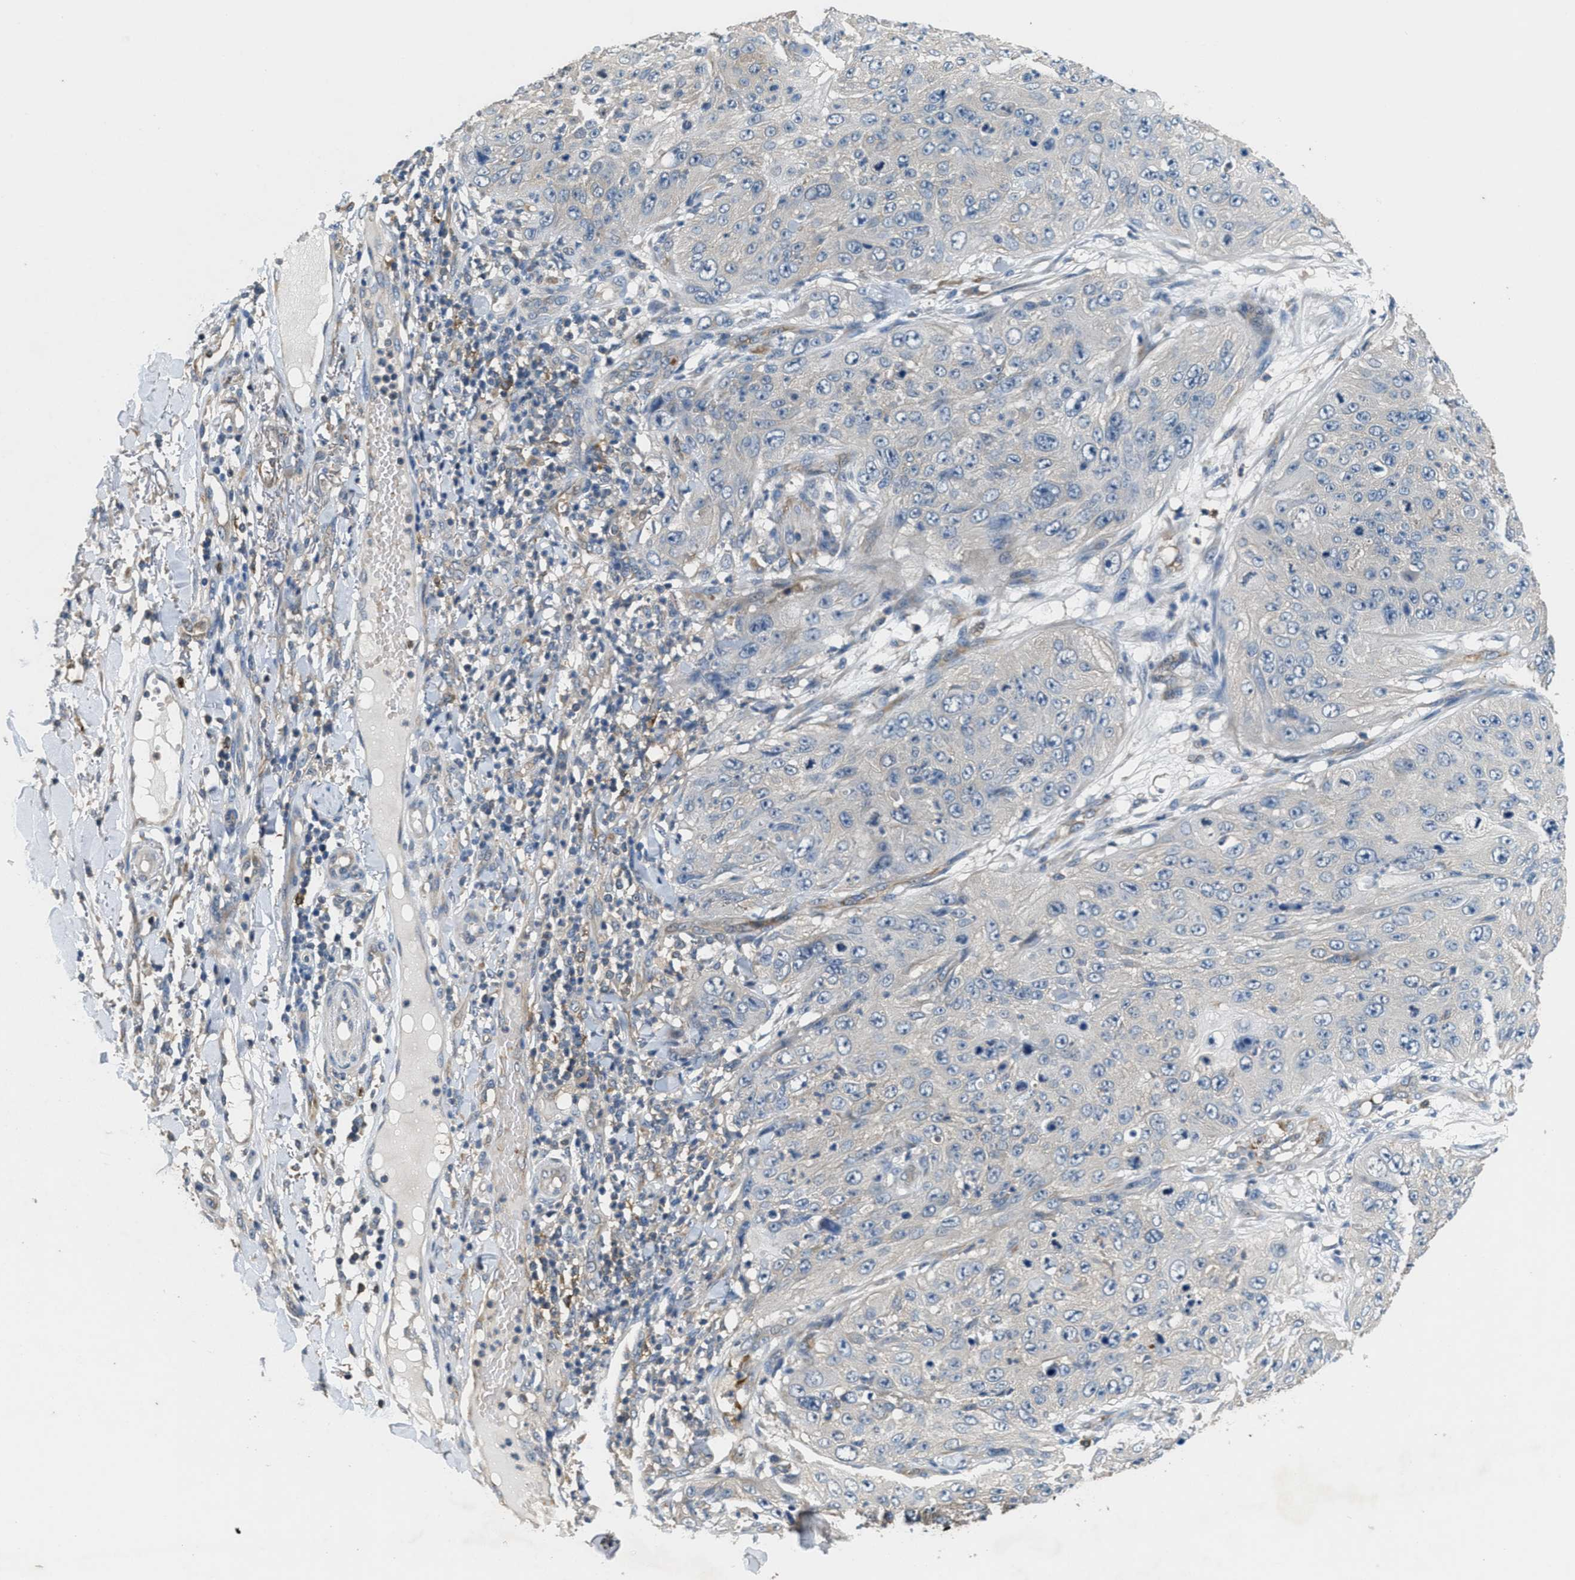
{"staining": {"intensity": "negative", "quantity": "none", "location": "none"}, "tissue": "skin cancer", "cell_type": "Tumor cells", "image_type": "cancer", "snomed": [{"axis": "morphology", "description": "Squamous cell carcinoma, NOS"}, {"axis": "topography", "description": "Skin"}], "caption": "IHC histopathology image of neoplastic tissue: skin cancer stained with DAB (3,3'-diaminobenzidine) reveals no significant protein positivity in tumor cells.", "gene": "DGKE", "patient": {"sex": "female", "age": 80}}